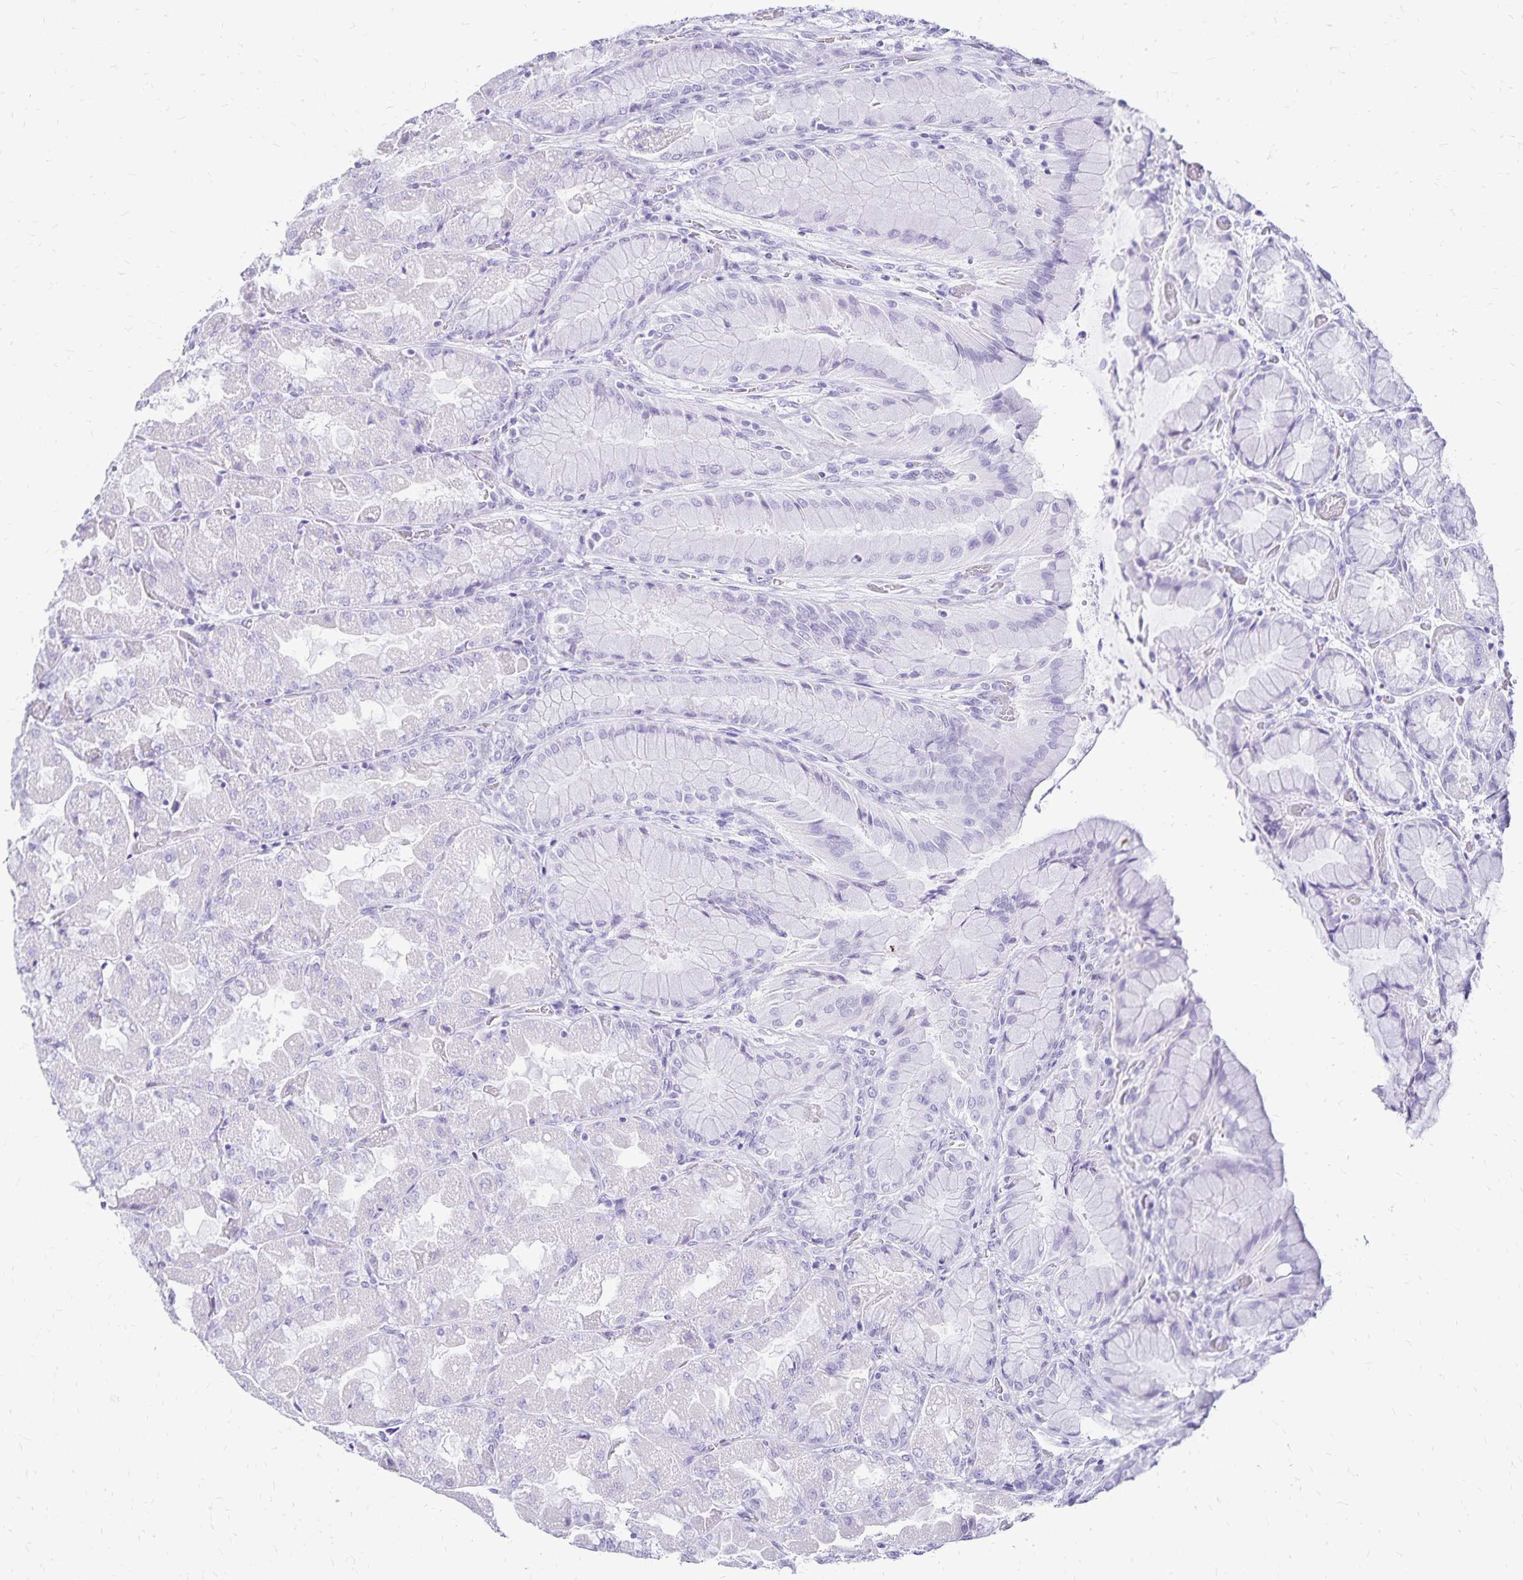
{"staining": {"intensity": "negative", "quantity": "none", "location": "none"}, "tissue": "stomach", "cell_type": "Glandular cells", "image_type": "normal", "snomed": [{"axis": "morphology", "description": "Normal tissue, NOS"}, {"axis": "topography", "description": "Stomach"}], "caption": "Stomach stained for a protein using immunohistochemistry (IHC) exhibits no positivity glandular cells.", "gene": "LIN28B", "patient": {"sex": "female", "age": 61}}